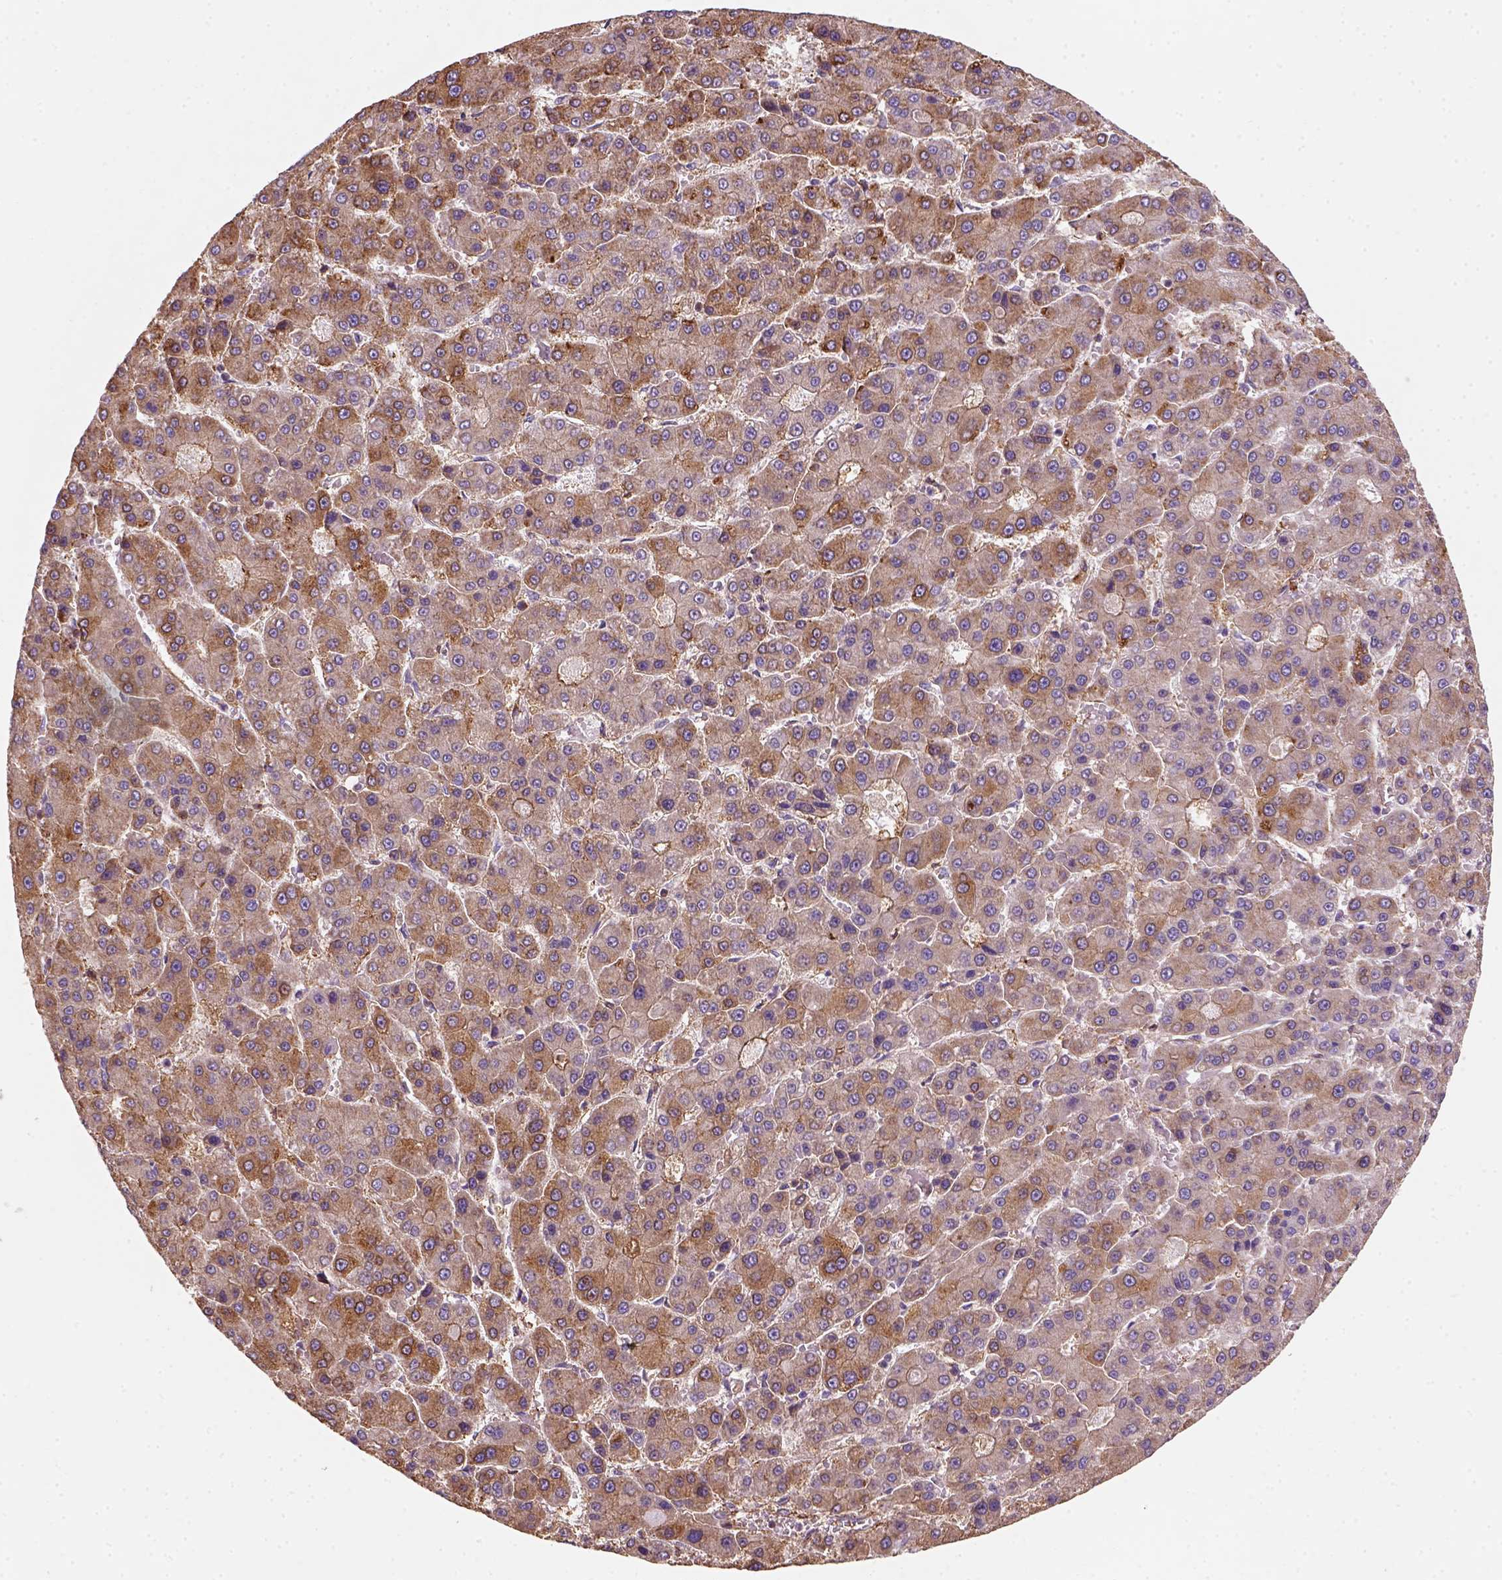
{"staining": {"intensity": "moderate", "quantity": ">75%", "location": "cytoplasmic/membranous"}, "tissue": "liver cancer", "cell_type": "Tumor cells", "image_type": "cancer", "snomed": [{"axis": "morphology", "description": "Carcinoma, Hepatocellular, NOS"}, {"axis": "topography", "description": "Liver"}], "caption": "A histopathology image of human hepatocellular carcinoma (liver) stained for a protein demonstrates moderate cytoplasmic/membranous brown staining in tumor cells.", "gene": "GPRC5D", "patient": {"sex": "male", "age": 70}}